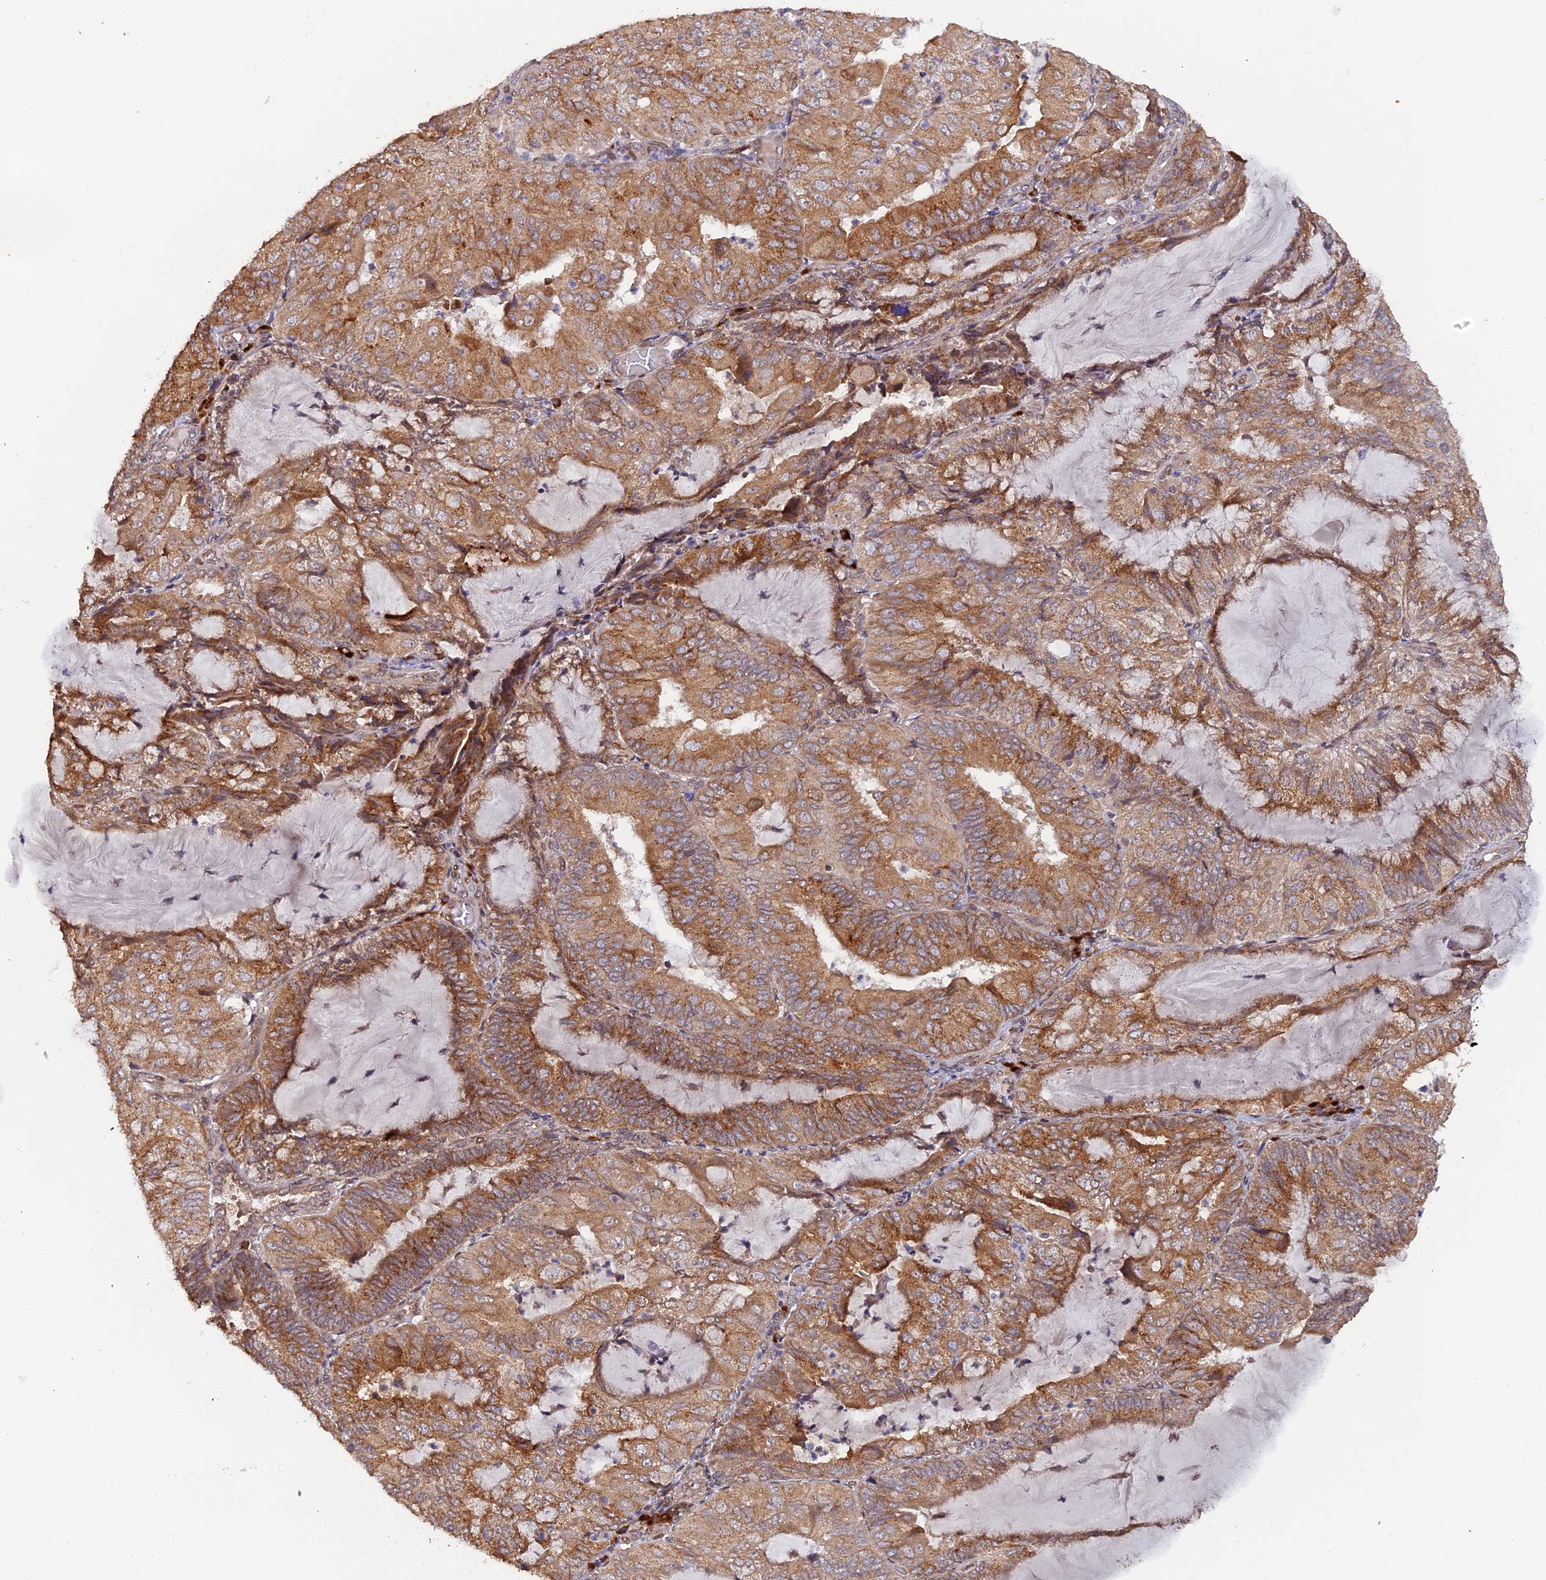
{"staining": {"intensity": "moderate", "quantity": ">75%", "location": "cytoplasmic/membranous"}, "tissue": "endometrial cancer", "cell_type": "Tumor cells", "image_type": "cancer", "snomed": [{"axis": "morphology", "description": "Adenocarcinoma, NOS"}, {"axis": "topography", "description": "Endometrium"}], "caption": "This is a histology image of immunohistochemistry staining of endometrial cancer (adenocarcinoma), which shows moderate expression in the cytoplasmic/membranous of tumor cells.", "gene": "SNX17", "patient": {"sex": "female", "age": 81}}